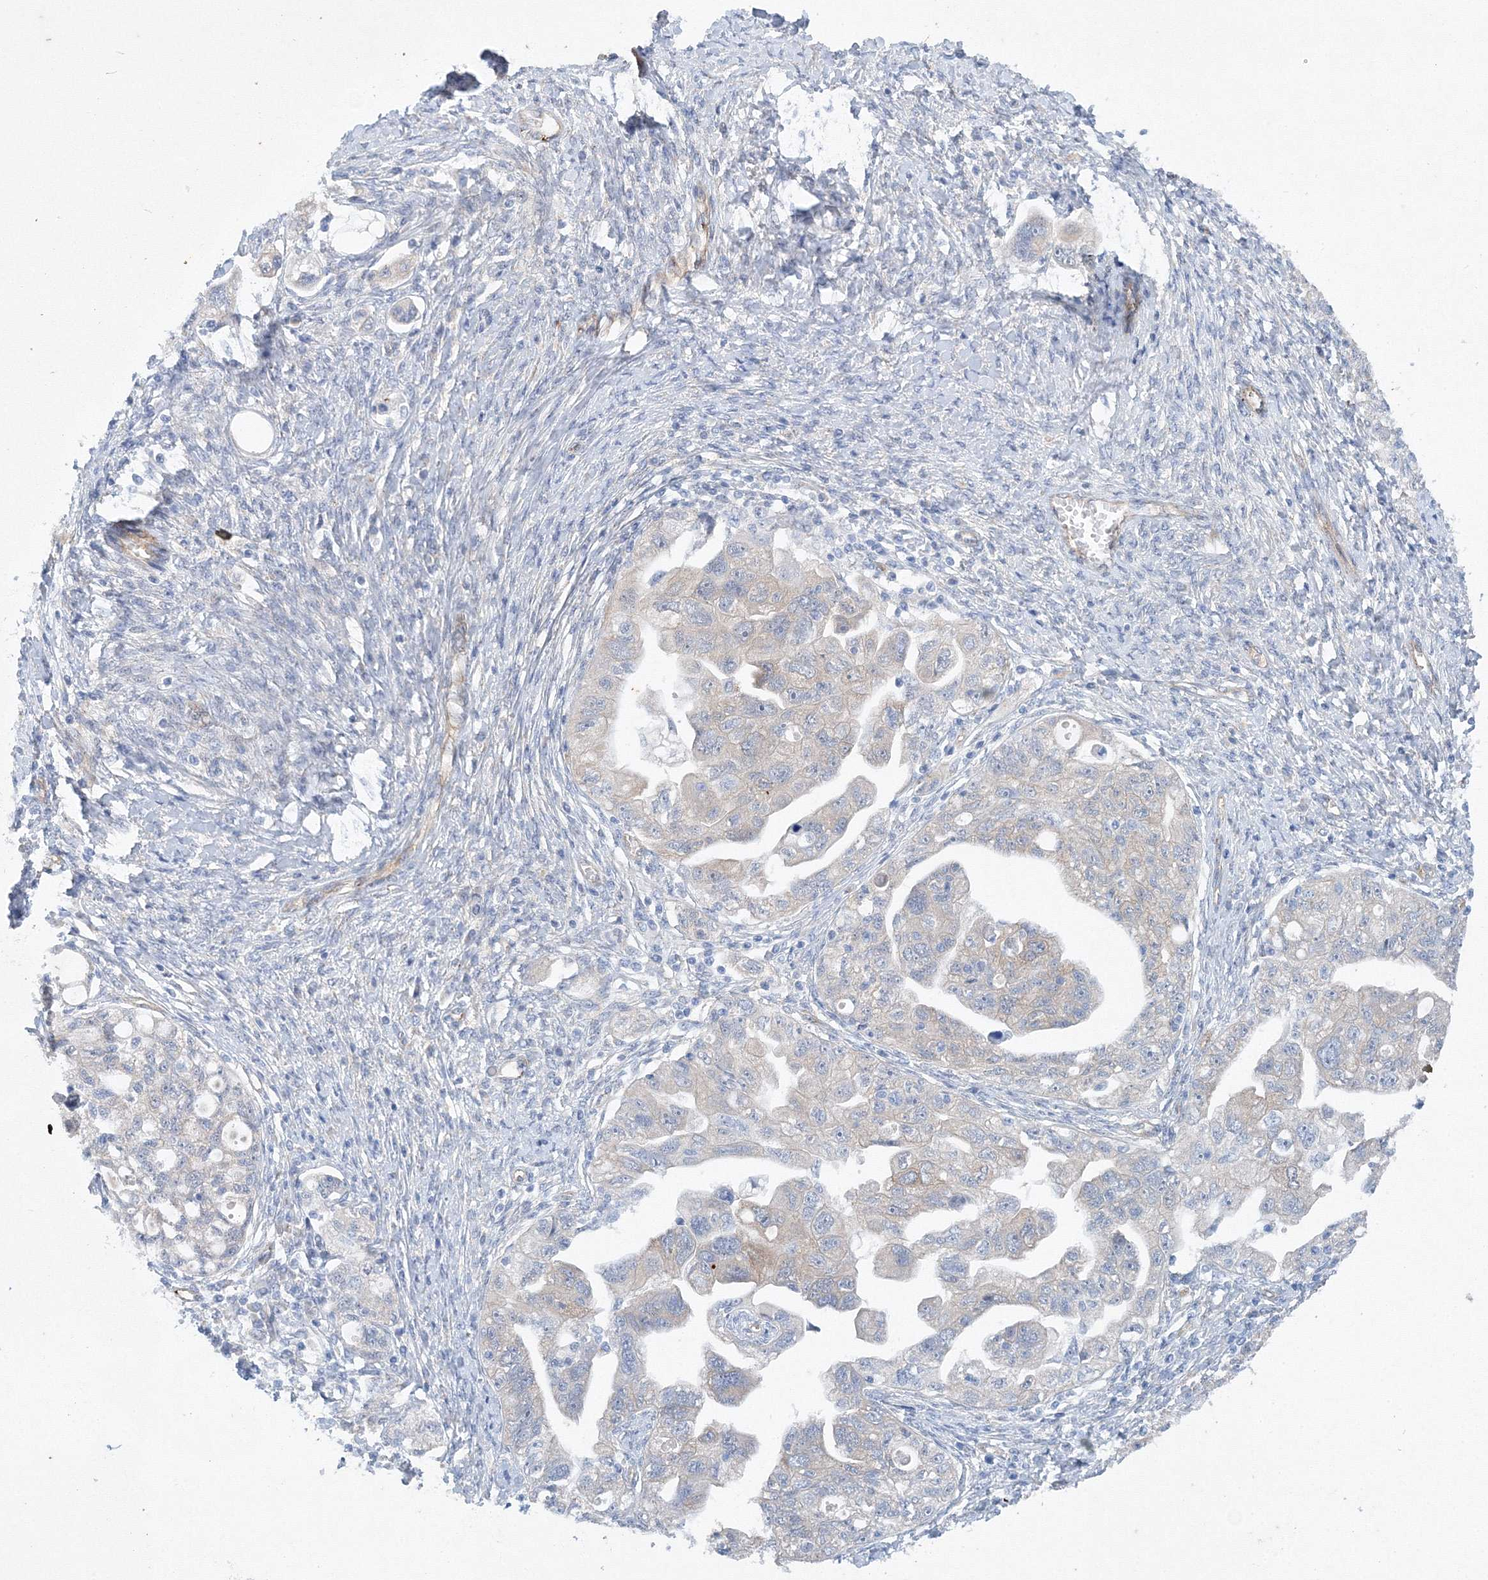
{"staining": {"intensity": "negative", "quantity": "none", "location": "none"}, "tissue": "ovarian cancer", "cell_type": "Tumor cells", "image_type": "cancer", "snomed": [{"axis": "morphology", "description": "Carcinoma, NOS"}, {"axis": "morphology", "description": "Cystadenocarcinoma, serous, NOS"}, {"axis": "topography", "description": "Ovary"}], "caption": "Human ovarian carcinoma stained for a protein using immunohistochemistry (IHC) shows no positivity in tumor cells.", "gene": "TANC1", "patient": {"sex": "female", "age": 69}}